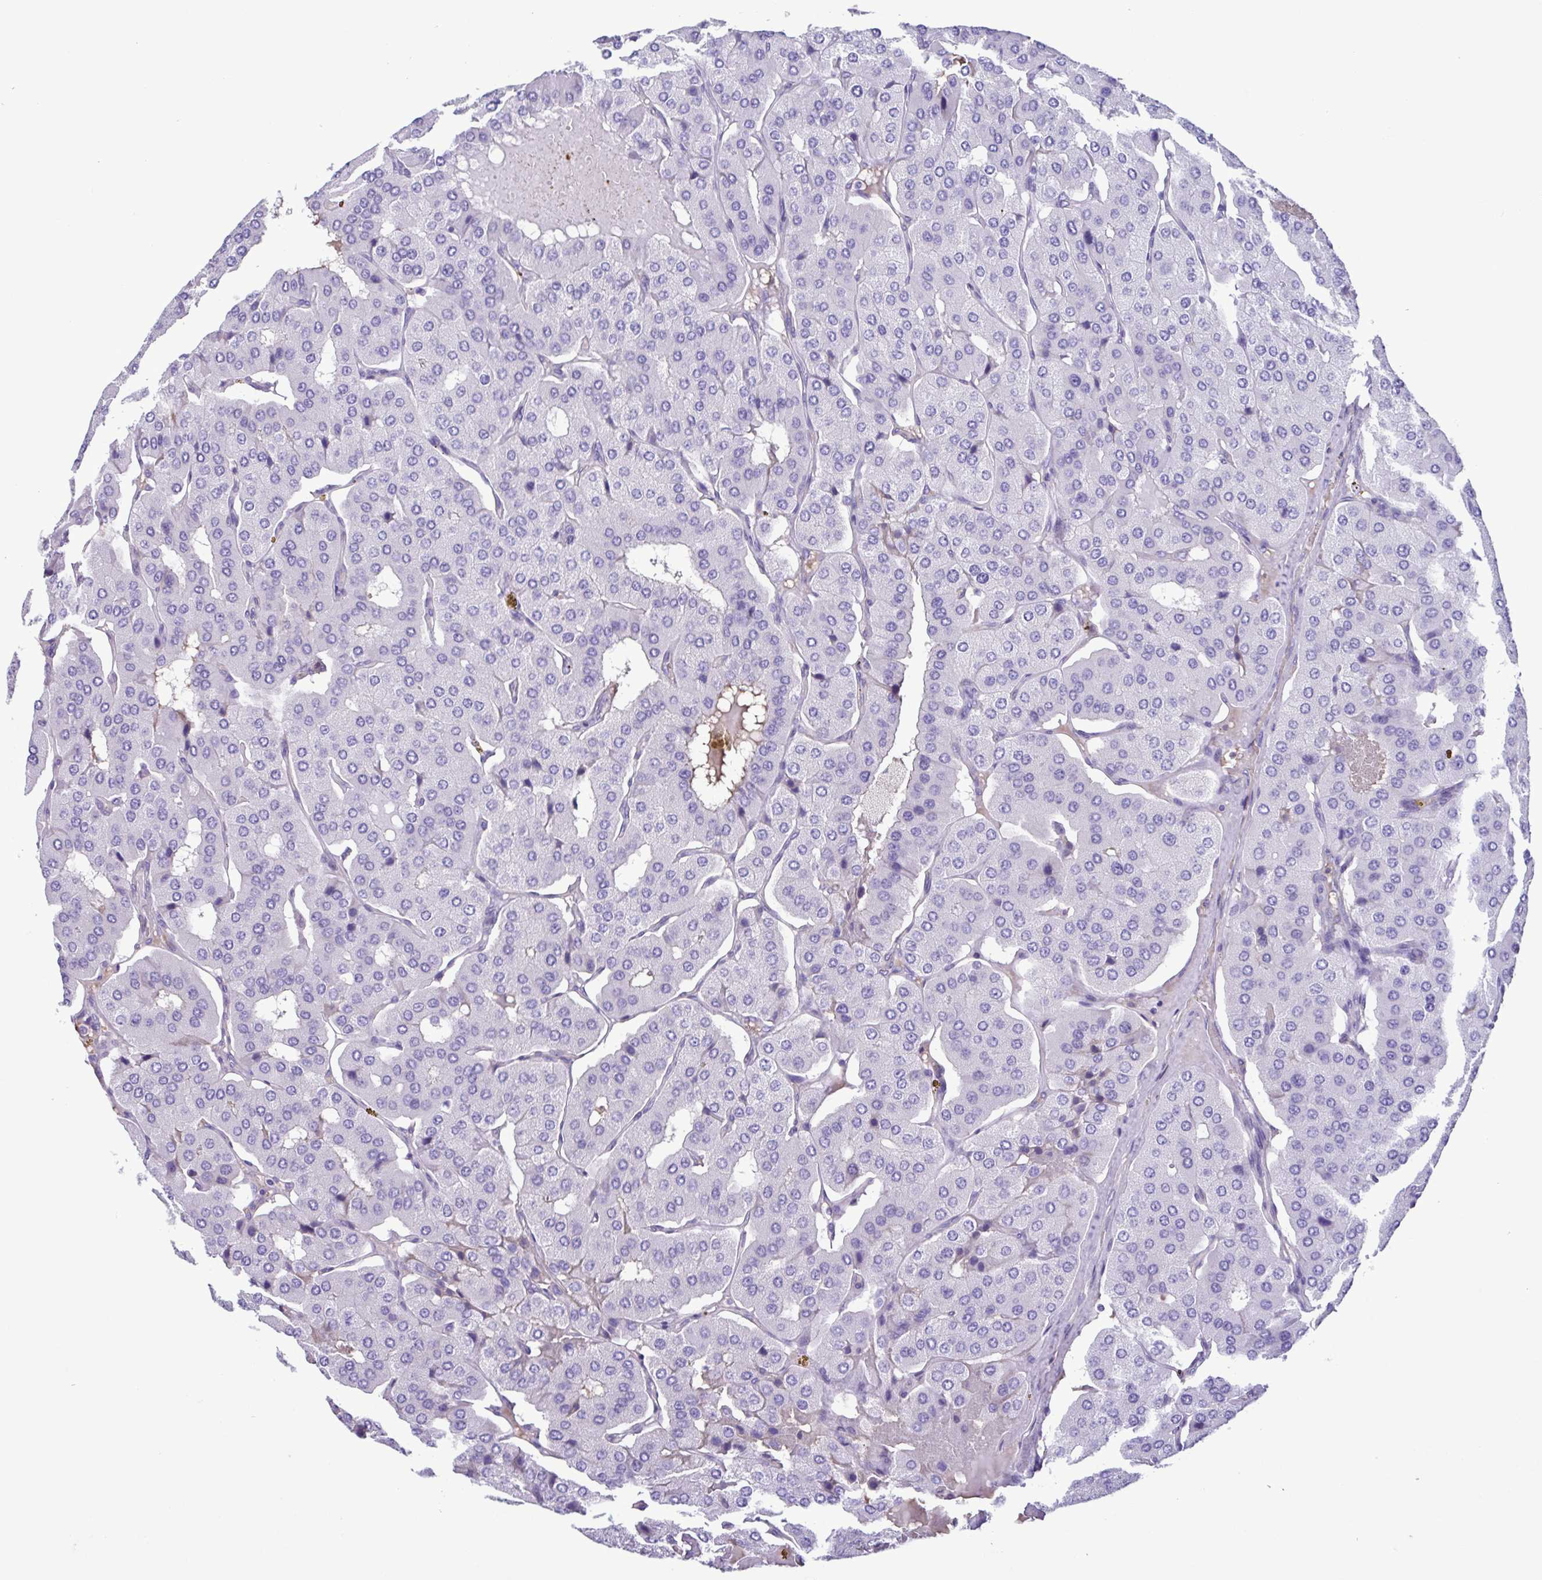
{"staining": {"intensity": "negative", "quantity": "none", "location": "none"}, "tissue": "parathyroid gland", "cell_type": "Glandular cells", "image_type": "normal", "snomed": [{"axis": "morphology", "description": "Normal tissue, NOS"}, {"axis": "morphology", "description": "Adenoma, NOS"}, {"axis": "topography", "description": "Parathyroid gland"}], "caption": "Glandular cells show no significant expression in unremarkable parathyroid gland. The staining is performed using DAB (3,3'-diaminobenzidine) brown chromogen with nuclei counter-stained in using hematoxylin.", "gene": "CYP11B1", "patient": {"sex": "female", "age": 86}}